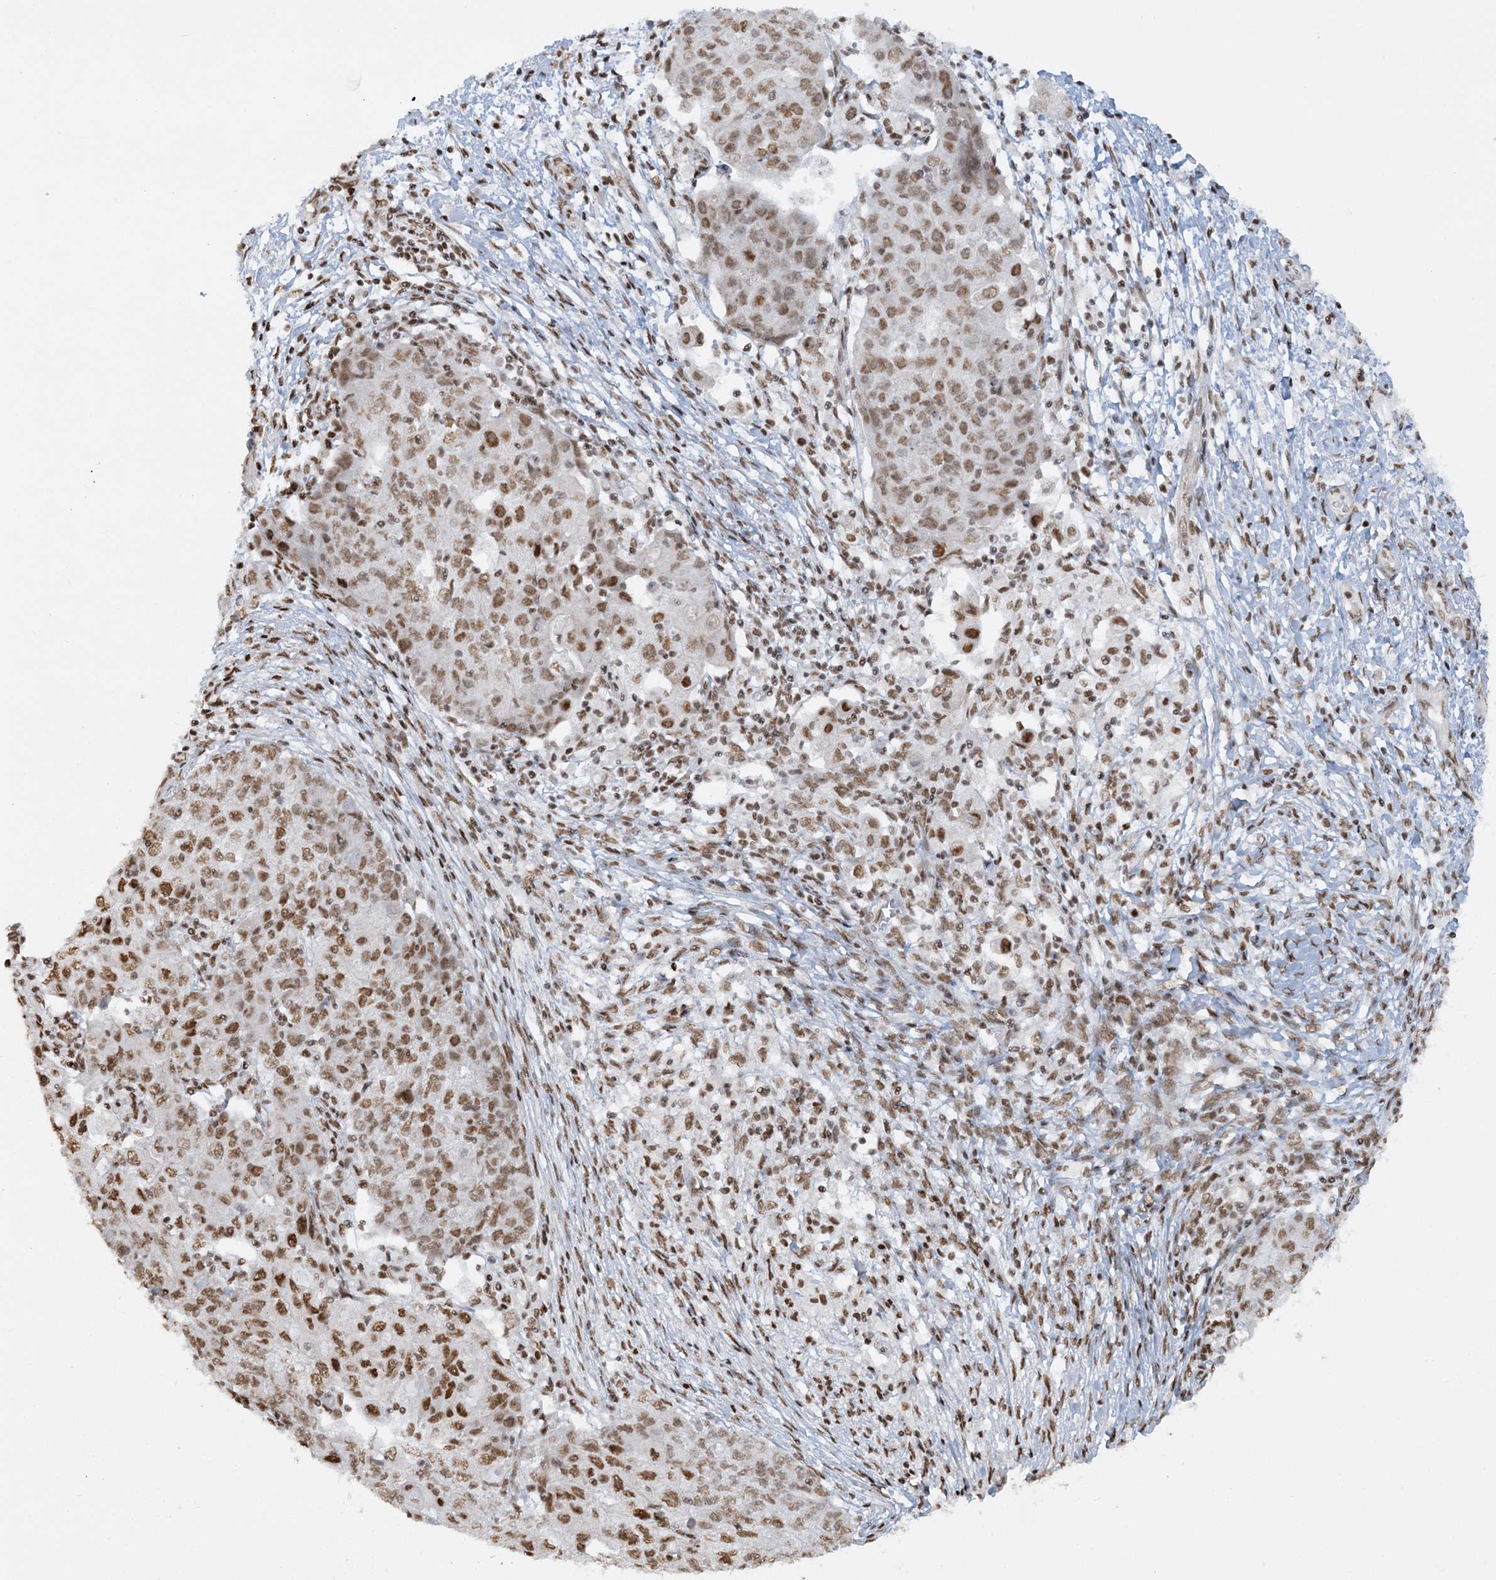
{"staining": {"intensity": "moderate", "quantity": ">75%", "location": "nuclear"}, "tissue": "ovarian cancer", "cell_type": "Tumor cells", "image_type": "cancer", "snomed": [{"axis": "morphology", "description": "Carcinoma, endometroid"}, {"axis": "topography", "description": "Ovary"}], "caption": "IHC of ovarian endometroid carcinoma displays medium levels of moderate nuclear expression in approximately >75% of tumor cells. Nuclei are stained in blue.", "gene": "DELE1", "patient": {"sex": "female", "age": 42}}